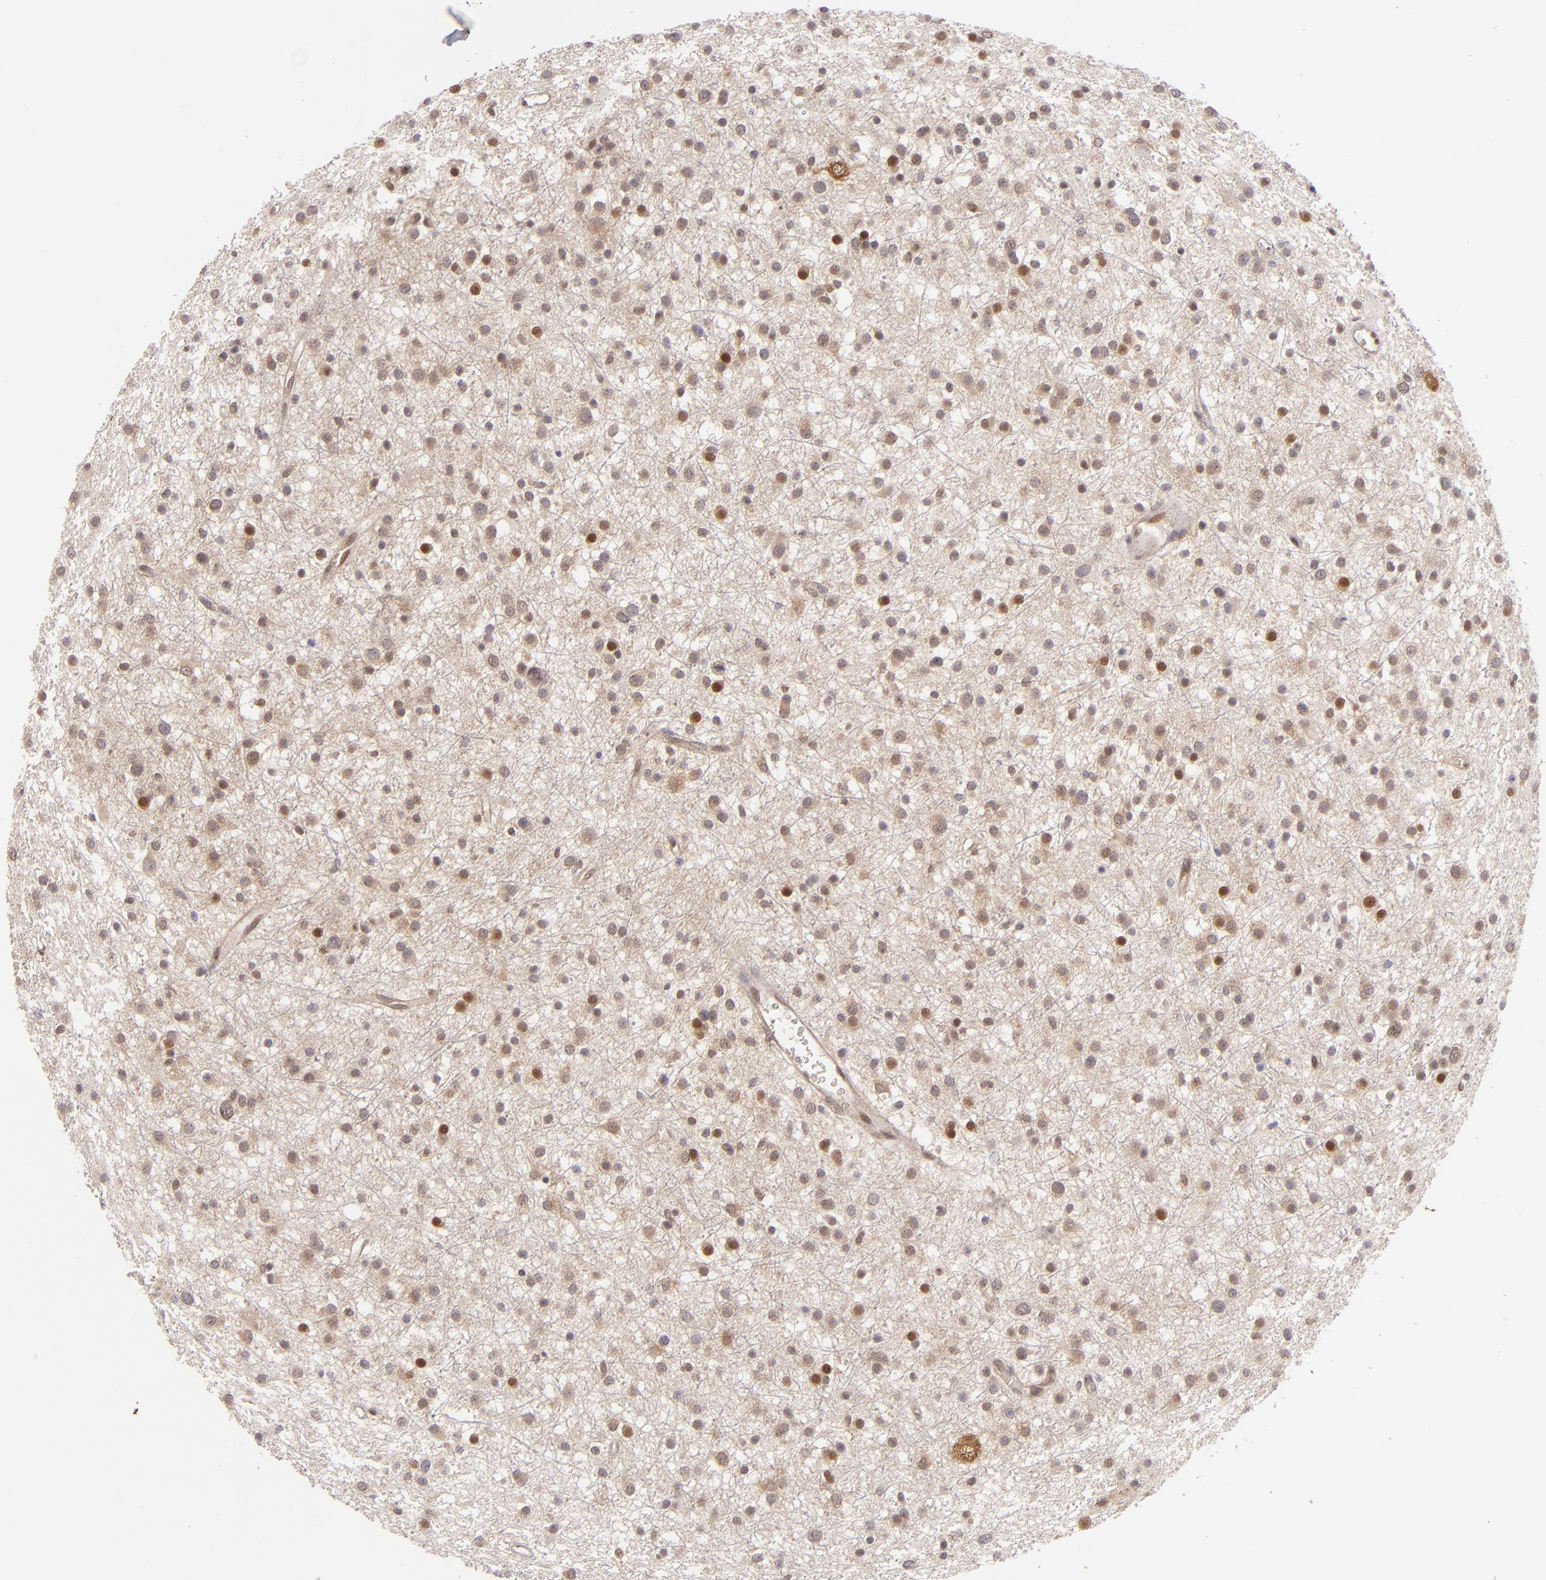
{"staining": {"intensity": "moderate", "quantity": "25%-75%", "location": "cytoplasmic/membranous"}, "tissue": "glioma", "cell_type": "Tumor cells", "image_type": "cancer", "snomed": [{"axis": "morphology", "description": "Glioma, malignant, Low grade"}, {"axis": "topography", "description": "Brain"}], "caption": "Human malignant glioma (low-grade) stained with a protein marker exhibits moderate staining in tumor cells.", "gene": "PTPN13", "patient": {"sex": "female", "age": 36}}